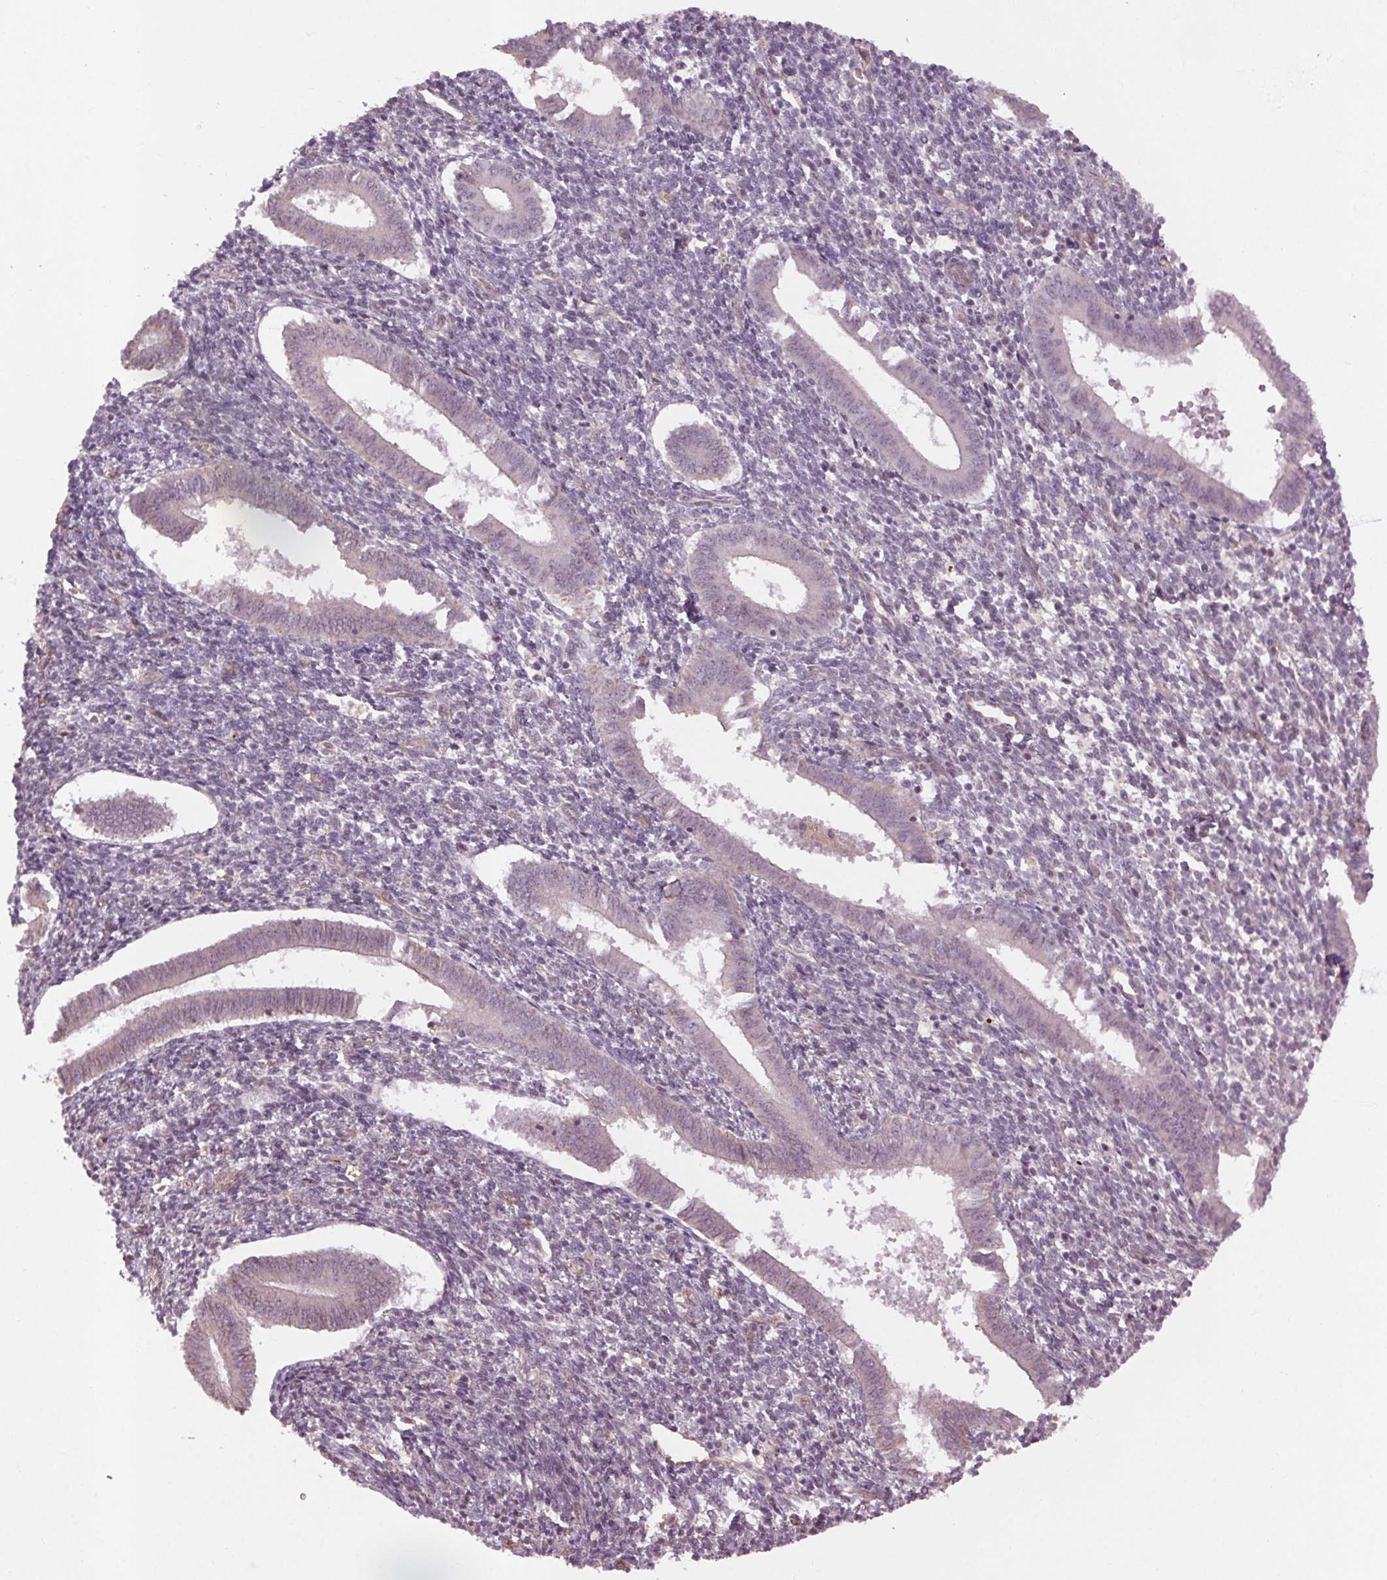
{"staining": {"intensity": "negative", "quantity": "none", "location": "none"}, "tissue": "endometrium", "cell_type": "Cells in endometrial stroma", "image_type": "normal", "snomed": [{"axis": "morphology", "description": "Normal tissue, NOS"}, {"axis": "topography", "description": "Endometrium"}], "caption": "A photomicrograph of human endometrium is negative for staining in cells in endometrial stroma. (Brightfield microscopy of DAB (3,3'-diaminobenzidine) immunohistochemistry at high magnification).", "gene": "CCSER1", "patient": {"sex": "female", "age": 25}}